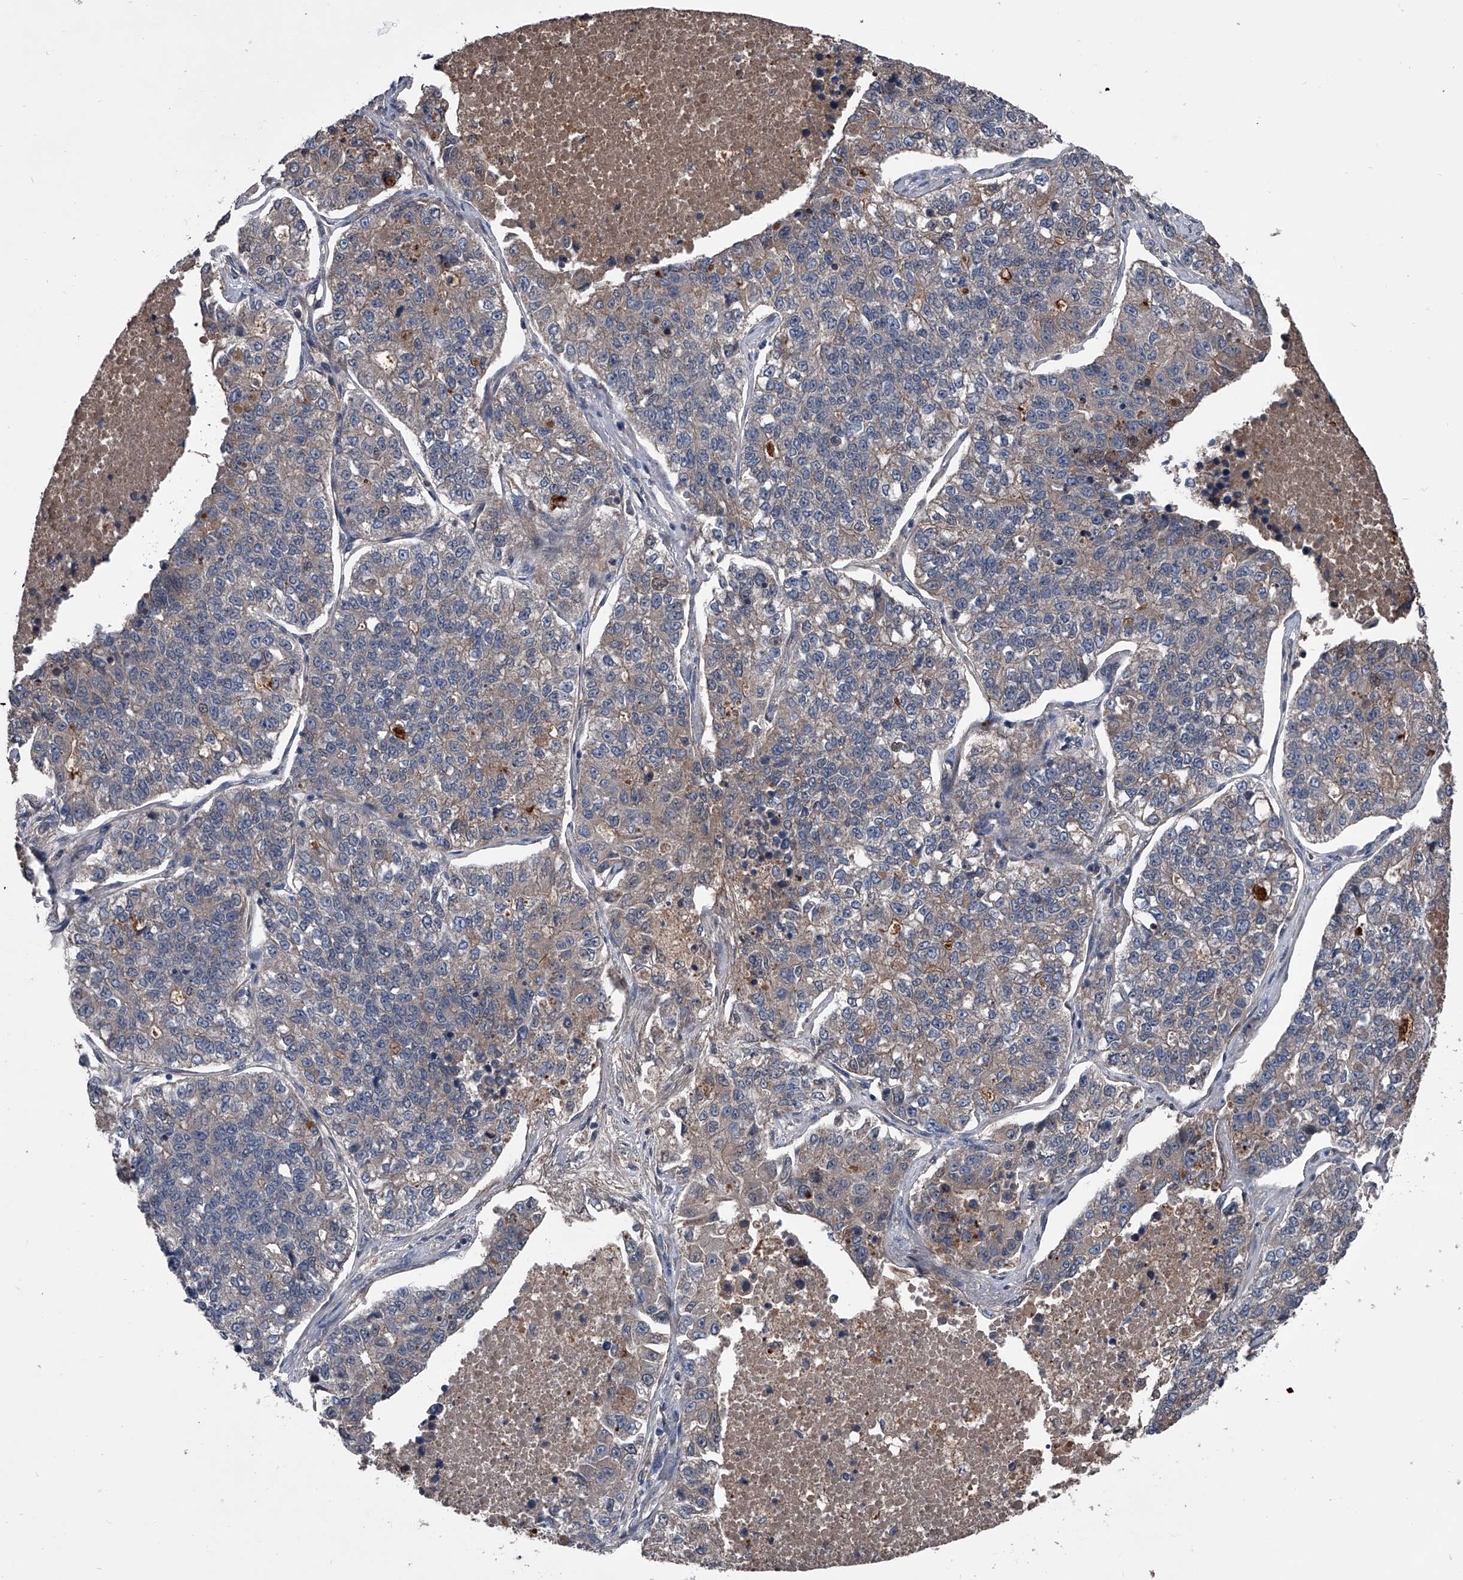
{"staining": {"intensity": "weak", "quantity": "<25%", "location": "cytoplasmic/membranous"}, "tissue": "lung cancer", "cell_type": "Tumor cells", "image_type": "cancer", "snomed": [{"axis": "morphology", "description": "Adenocarcinoma, NOS"}, {"axis": "topography", "description": "Lung"}], "caption": "High power microscopy micrograph of an immunohistochemistry histopathology image of adenocarcinoma (lung), revealing no significant expression in tumor cells.", "gene": "KIF13A", "patient": {"sex": "male", "age": 49}}